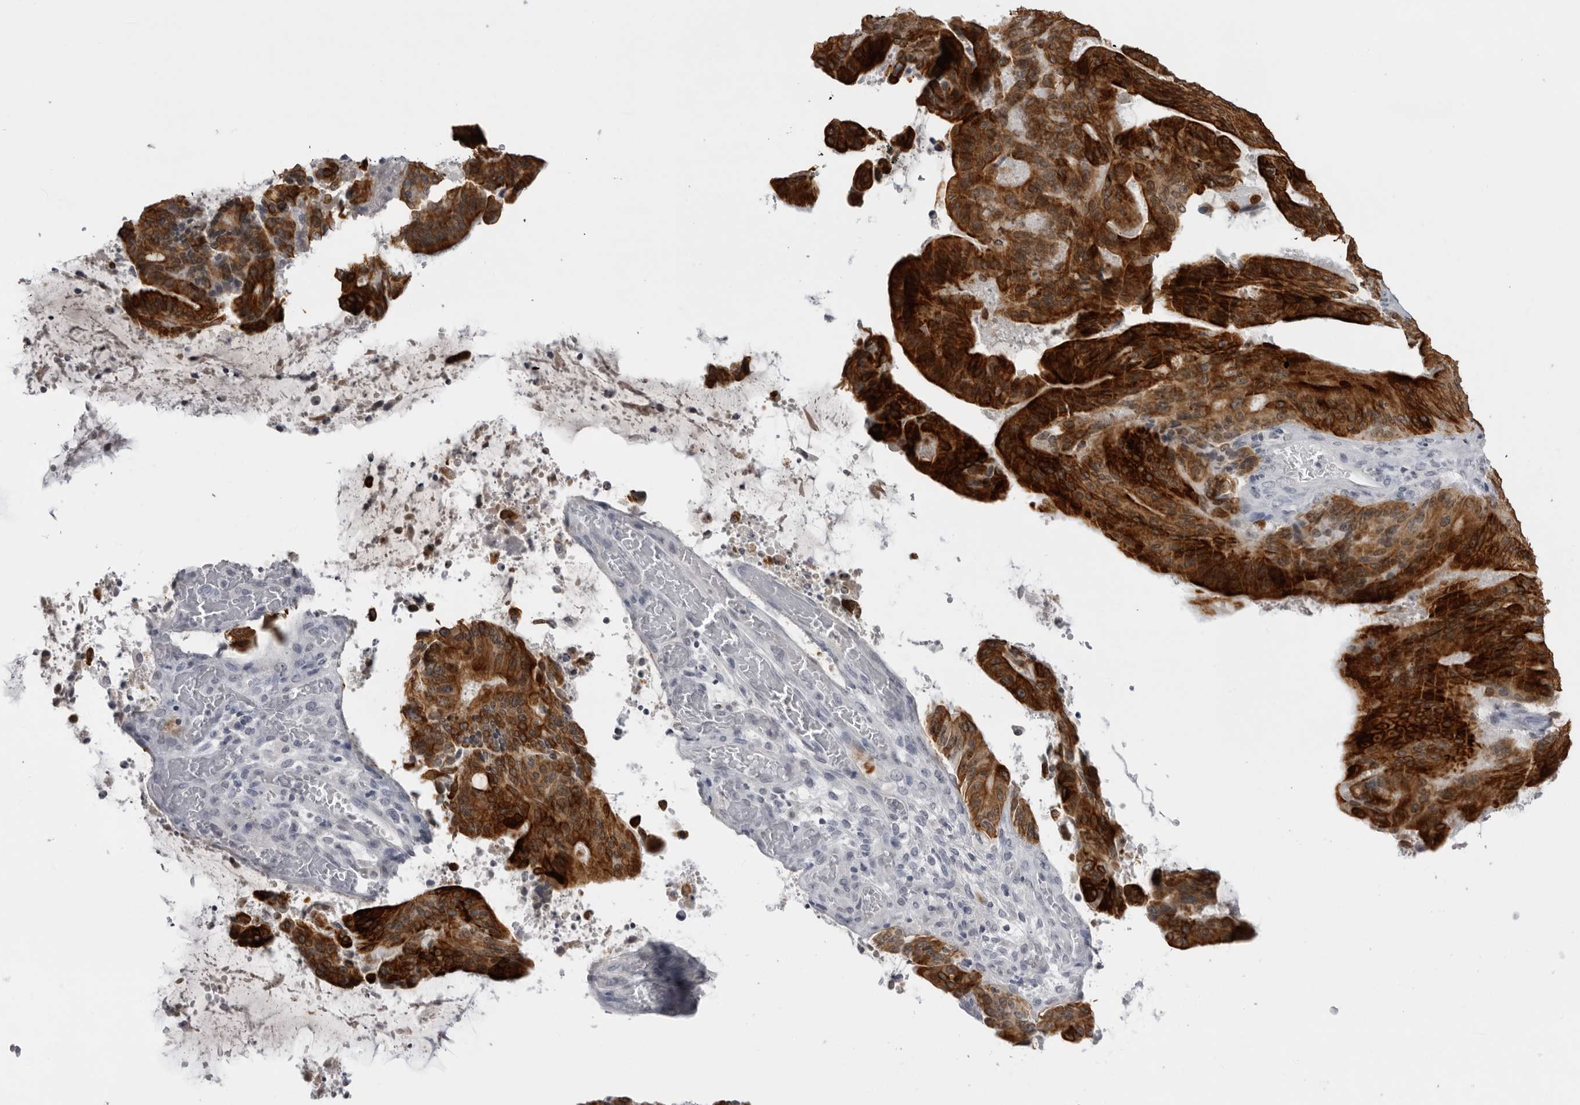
{"staining": {"intensity": "strong", "quantity": ">75%", "location": "cytoplasmic/membranous"}, "tissue": "liver cancer", "cell_type": "Tumor cells", "image_type": "cancer", "snomed": [{"axis": "morphology", "description": "Normal tissue, NOS"}, {"axis": "morphology", "description": "Cholangiocarcinoma"}, {"axis": "topography", "description": "Liver"}, {"axis": "topography", "description": "Peripheral nerve tissue"}], "caption": "This histopathology image reveals liver cholangiocarcinoma stained with IHC to label a protein in brown. The cytoplasmic/membranous of tumor cells show strong positivity for the protein. Nuclei are counter-stained blue.", "gene": "SERPINF2", "patient": {"sex": "female", "age": 73}}